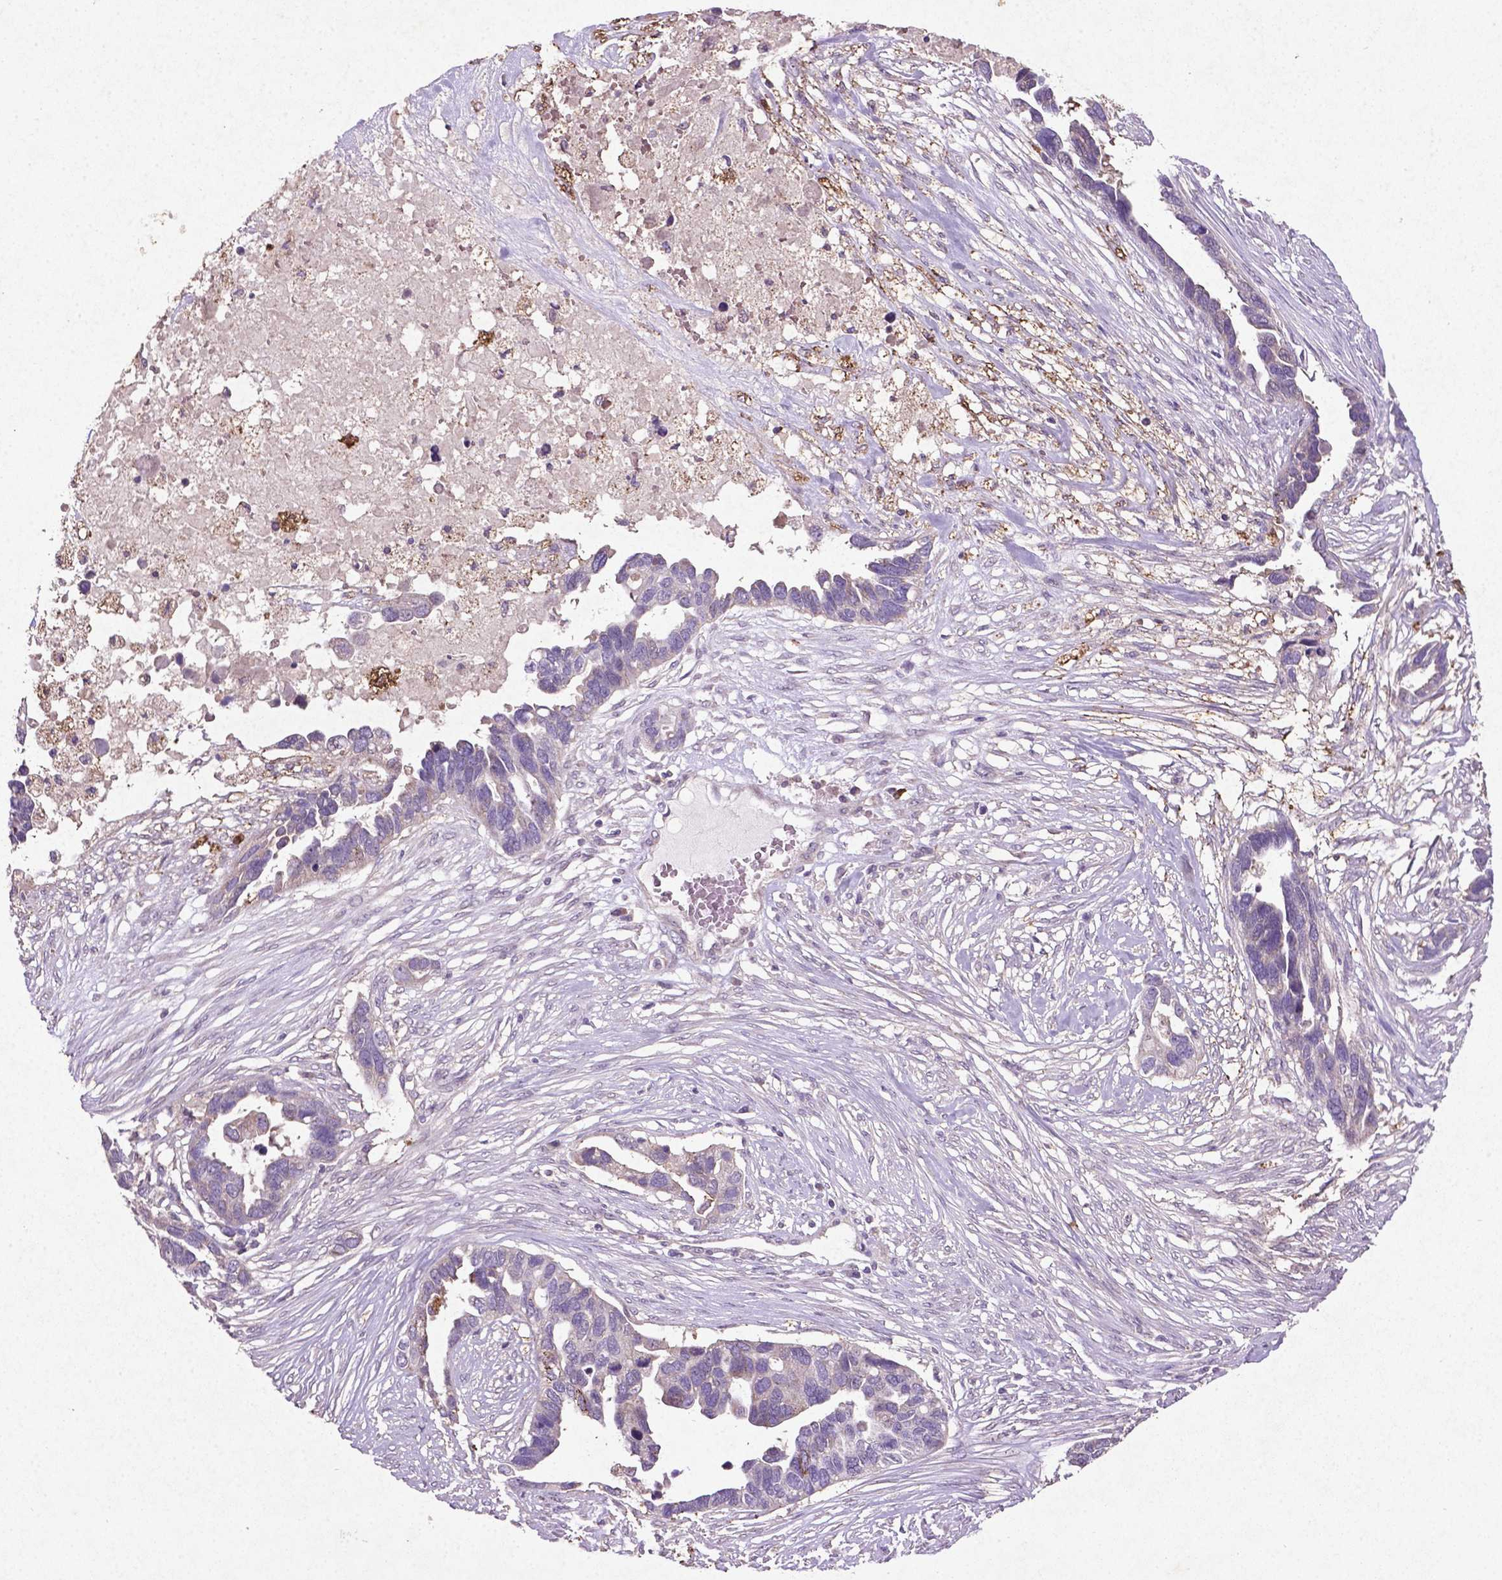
{"staining": {"intensity": "negative", "quantity": "none", "location": "none"}, "tissue": "ovarian cancer", "cell_type": "Tumor cells", "image_type": "cancer", "snomed": [{"axis": "morphology", "description": "Cystadenocarcinoma, serous, NOS"}, {"axis": "topography", "description": "Ovary"}], "caption": "A histopathology image of human ovarian cancer is negative for staining in tumor cells.", "gene": "MTOR", "patient": {"sex": "female", "age": 54}}